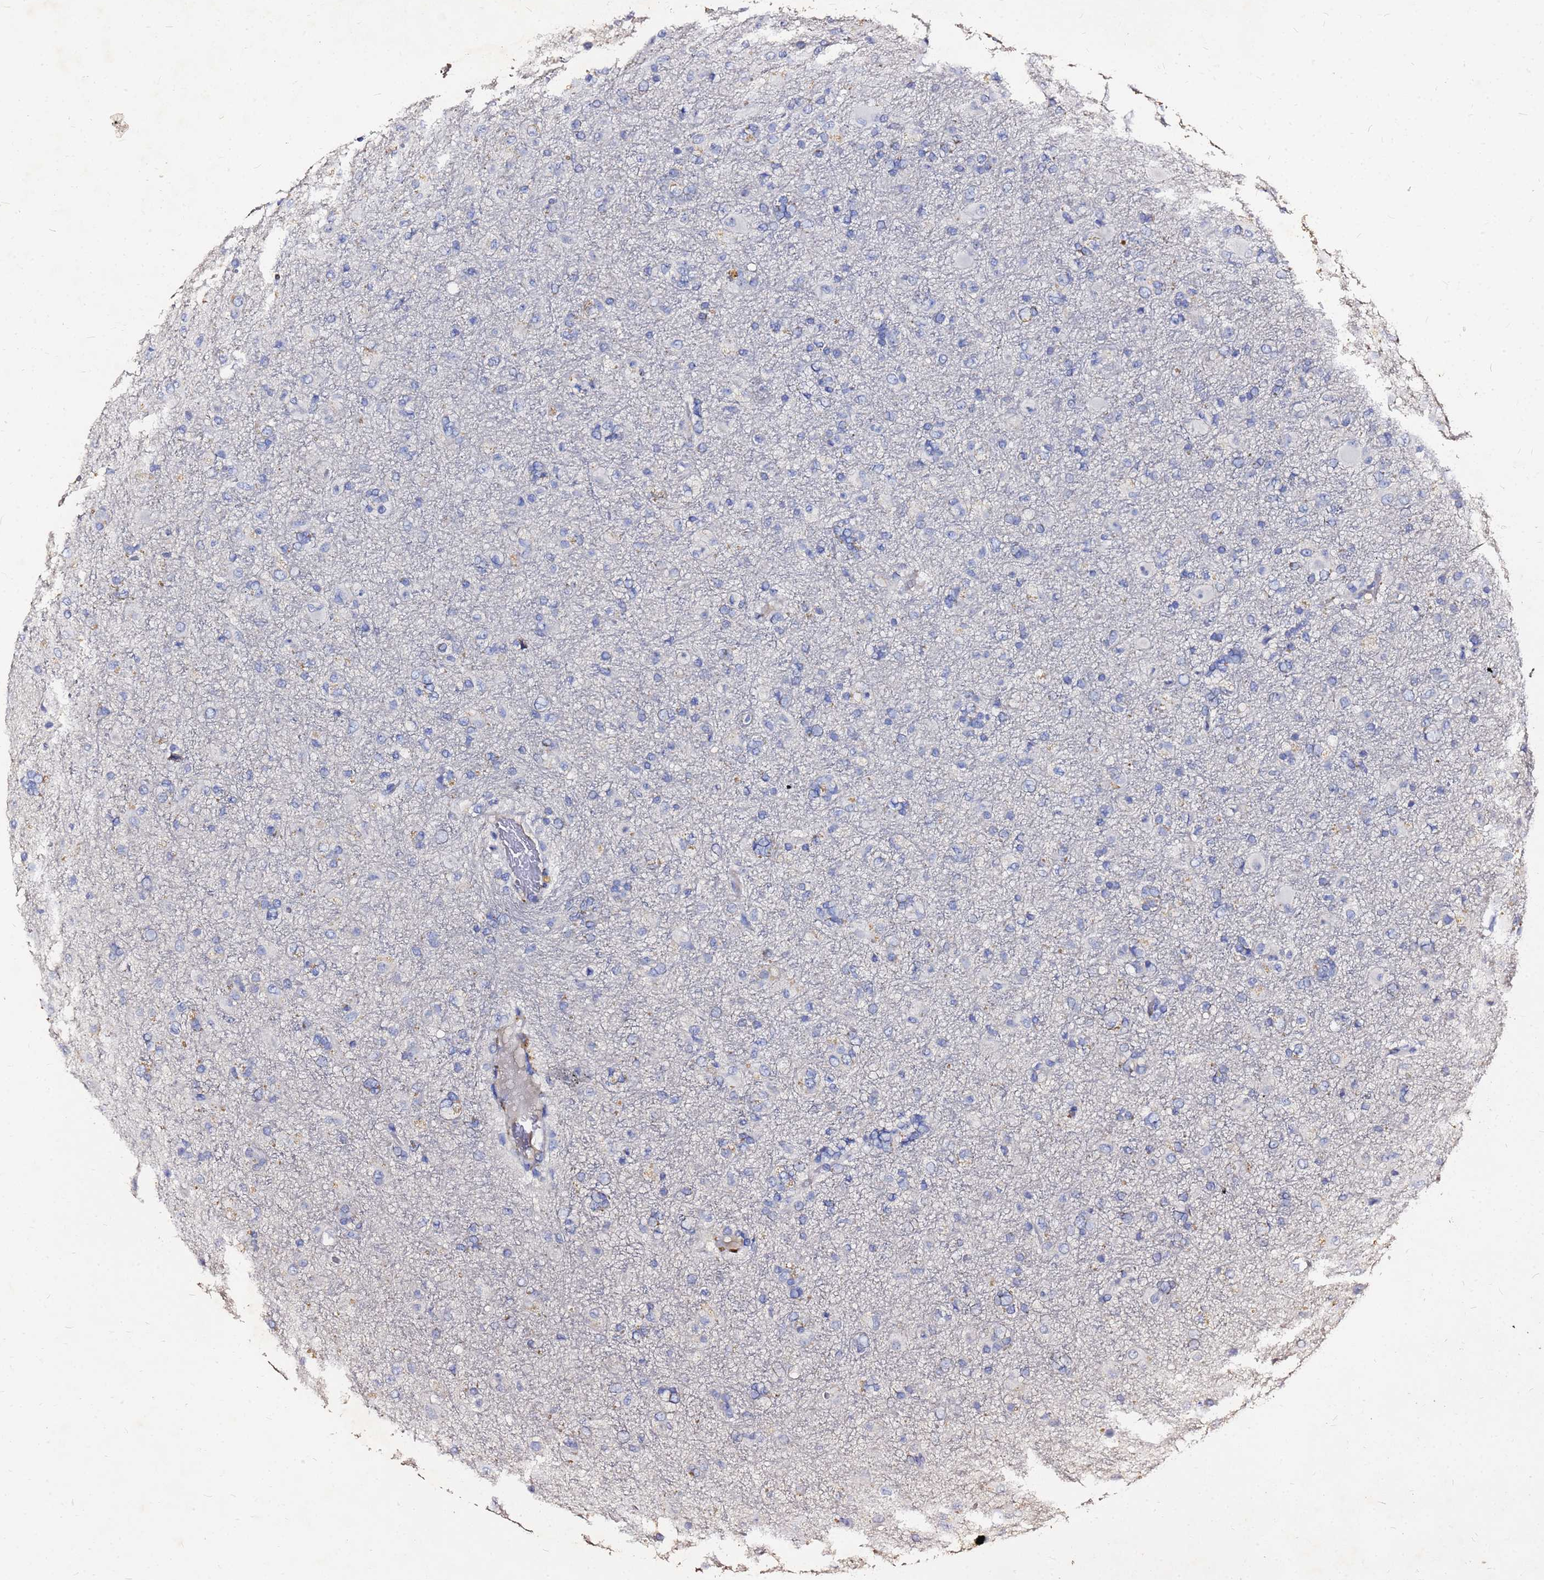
{"staining": {"intensity": "negative", "quantity": "none", "location": "none"}, "tissue": "glioma", "cell_type": "Tumor cells", "image_type": "cancer", "snomed": [{"axis": "morphology", "description": "Glioma, malignant, Low grade"}, {"axis": "topography", "description": "Brain"}], "caption": "Tumor cells are negative for protein expression in human low-grade glioma (malignant).", "gene": "FAM183A", "patient": {"sex": "male", "age": 65}}